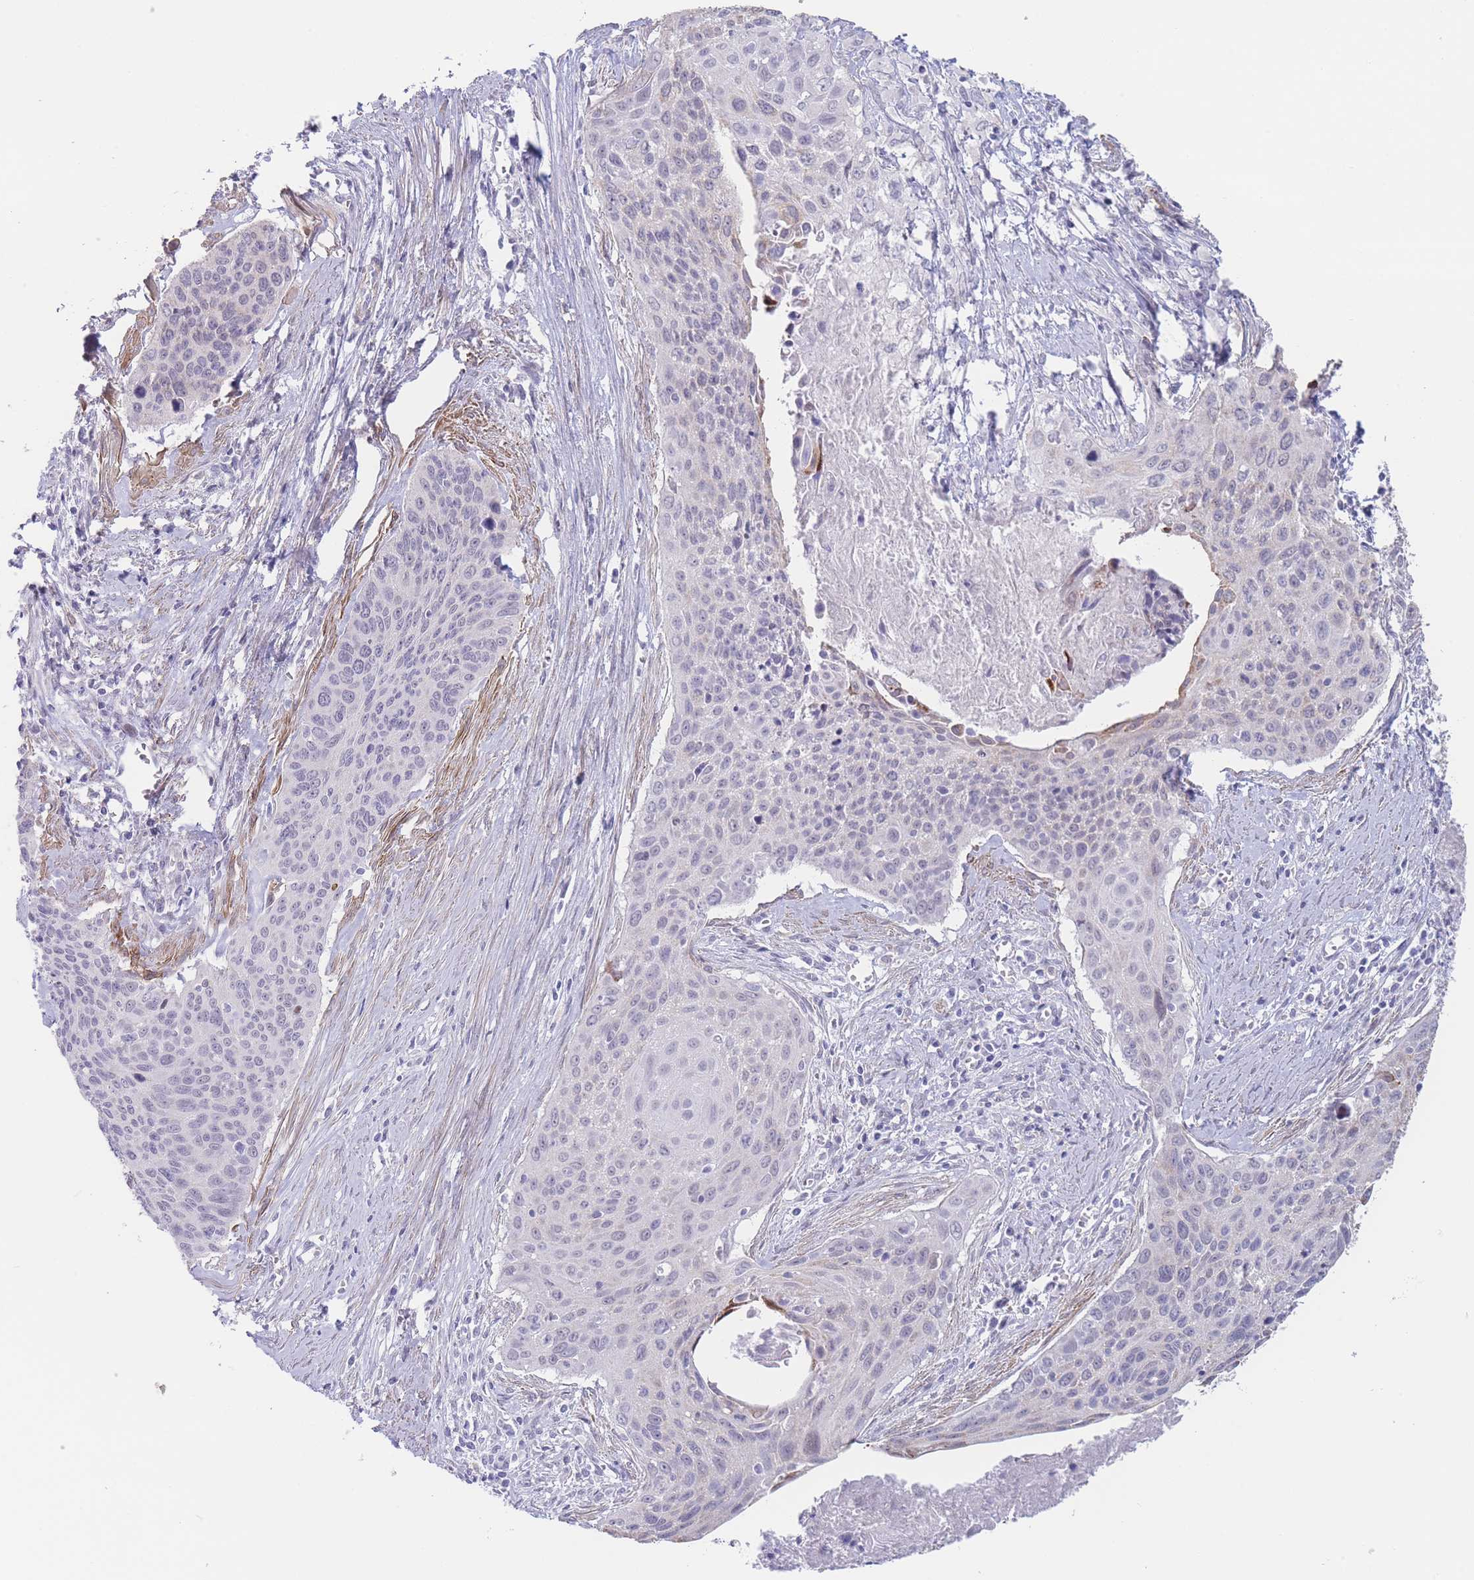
{"staining": {"intensity": "negative", "quantity": "none", "location": "none"}, "tissue": "cervical cancer", "cell_type": "Tumor cells", "image_type": "cancer", "snomed": [{"axis": "morphology", "description": "Squamous cell carcinoma, NOS"}, {"axis": "topography", "description": "Cervix"}], "caption": "Immunohistochemistry (IHC) of cervical squamous cell carcinoma exhibits no expression in tumor cells.", "gene": "ASAP3", "patient": {"sex": "female", "age": 55}}